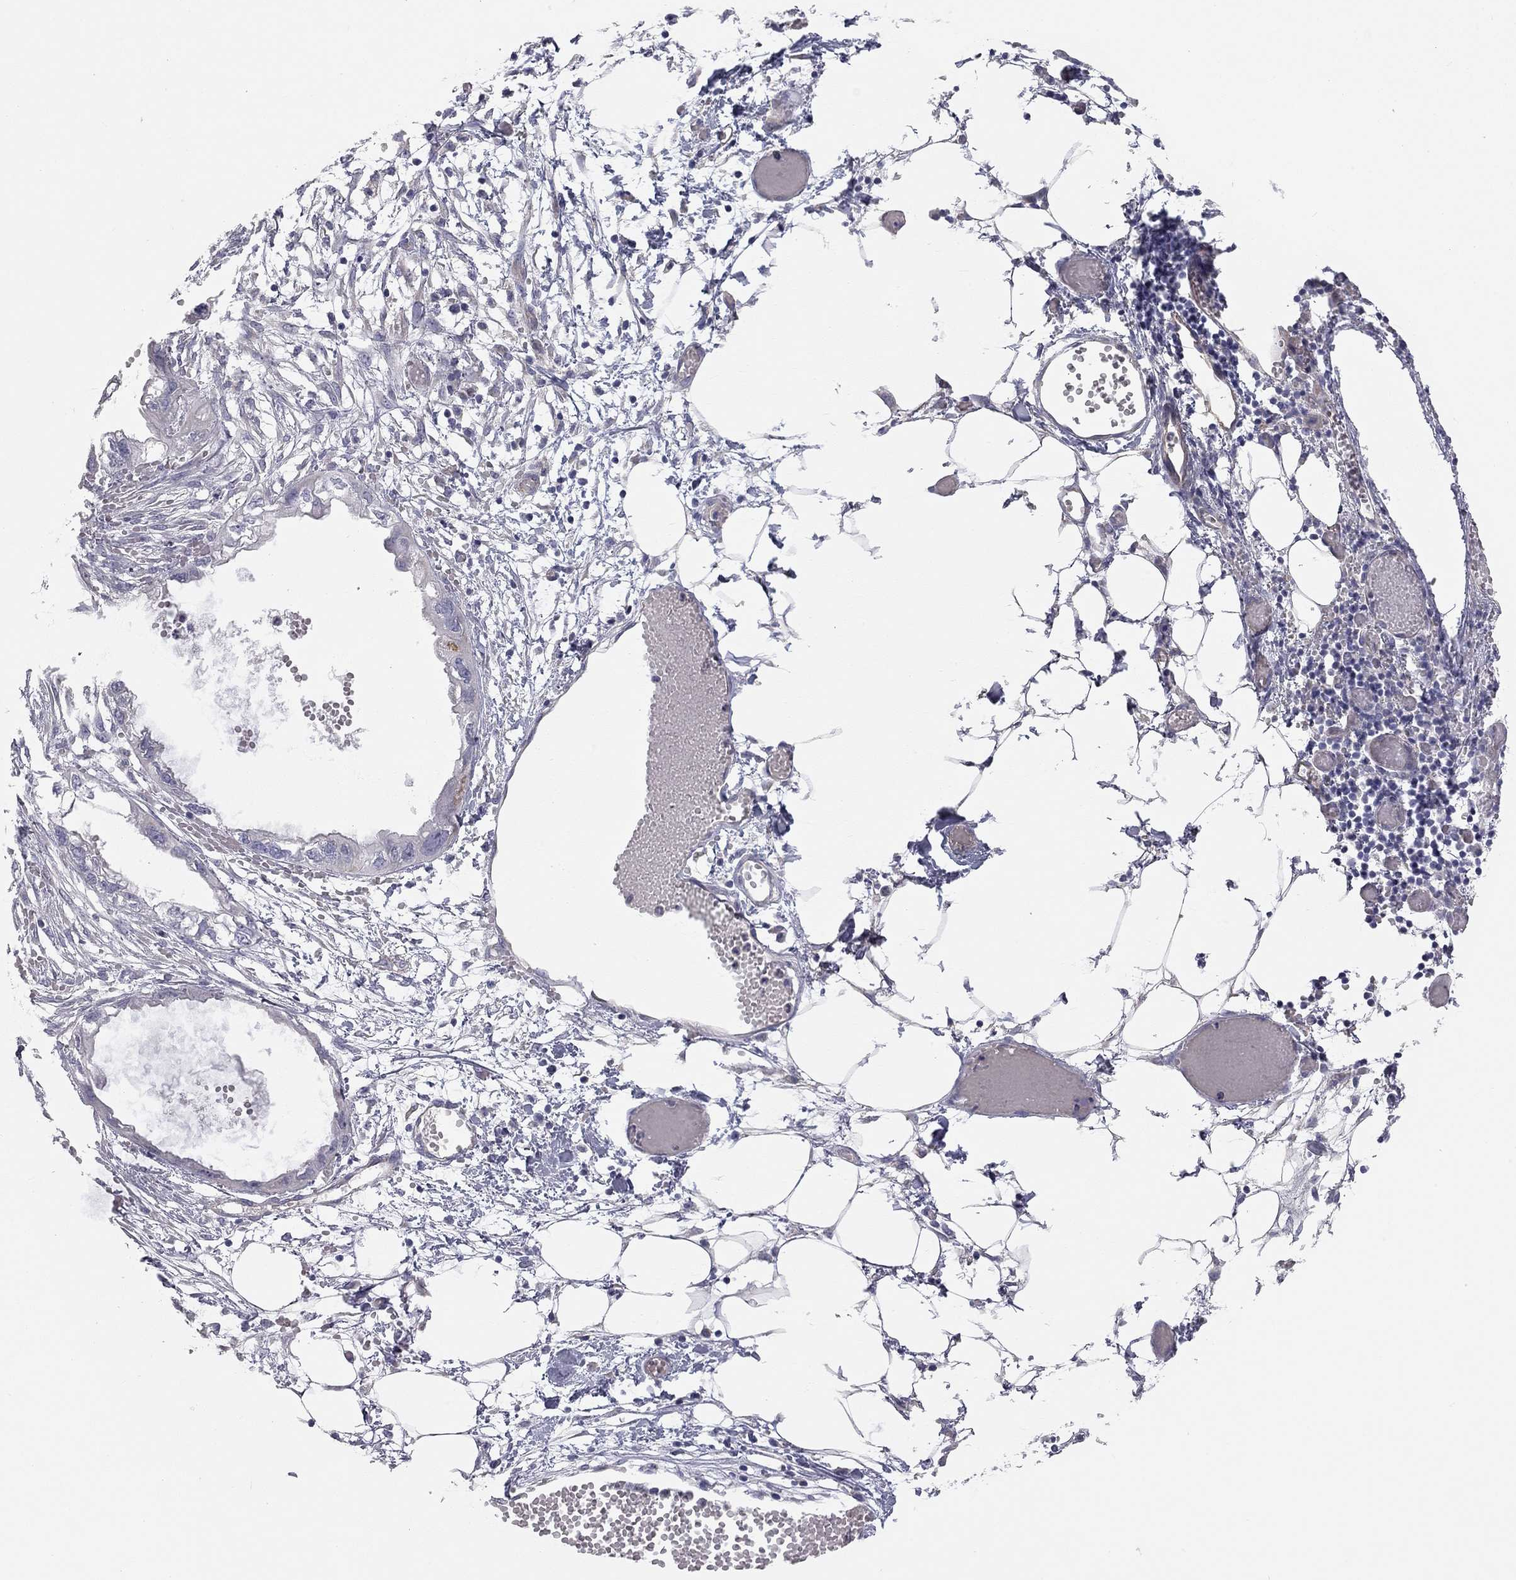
{"staining": {"intensity": "negative", "quantity": "none", "location": "none"}, "tissue": "endometrial cancer", "cell_type": "Tumor cells", "image_type": "cancer", "snomed": [{"axis": "morphology", "description": "Adenocarcinoma, NOS"}, {"axis": "morphology", "description": "Adenocarcinoma, metastatic, NOS"}, {"axis": "topography", "description": "Adipose tissue"}, {"axis": "topography", "description": "Endometrium"}], "caption": "Immunohistochemical staining of endometrial cancer (metastatic adenocarcinoma) reveals no significant staining in tumor cells.", "gene": "GPRC5B", "patient": {"sex": "female", "age": 67}}